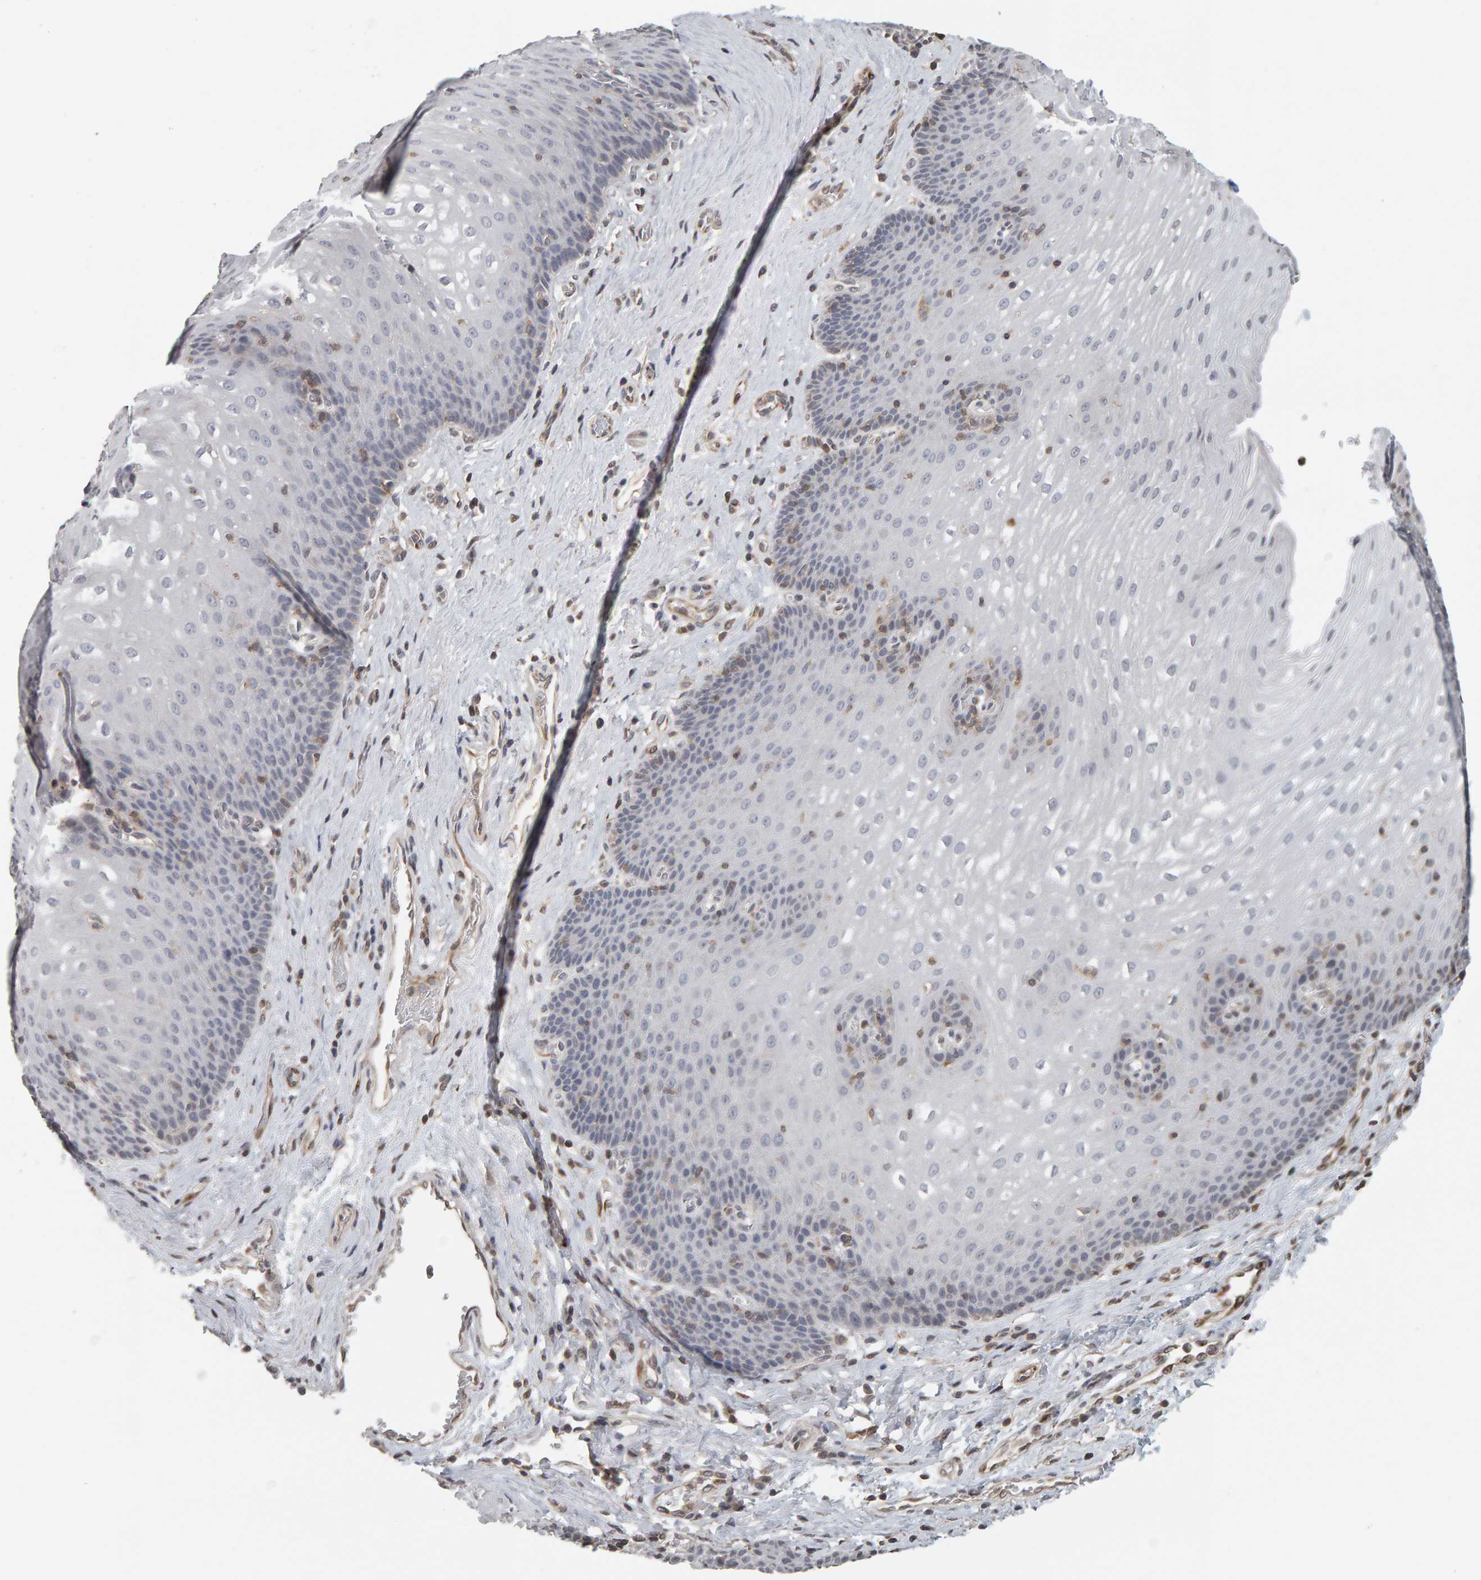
{"staining": {"intensity": "negative", "quantity": "none", "location": "none"}, "tissue": "esophagus", "cell_type": "Squamous epithelial cells", "image_type": "normal", "snomed": [{"axis": "morphology", "description": "Normal tissue, NOS"}, {"axis": "topography", "description": "Esophagus"}], "caption": "Immunohistochemistry (IHC) image of benign esophagus: esophagus stained with DAB (3,3'-diaminobenzidine) displays no significant protein positivity in squamous epithelial cells. (Stains: DAB IHC with hematoxylin counter stain, Microscopy: brightfield microscopy at high magnification).", "gene": "TEFM", "patient": {"sex": "male", "age": 48}}